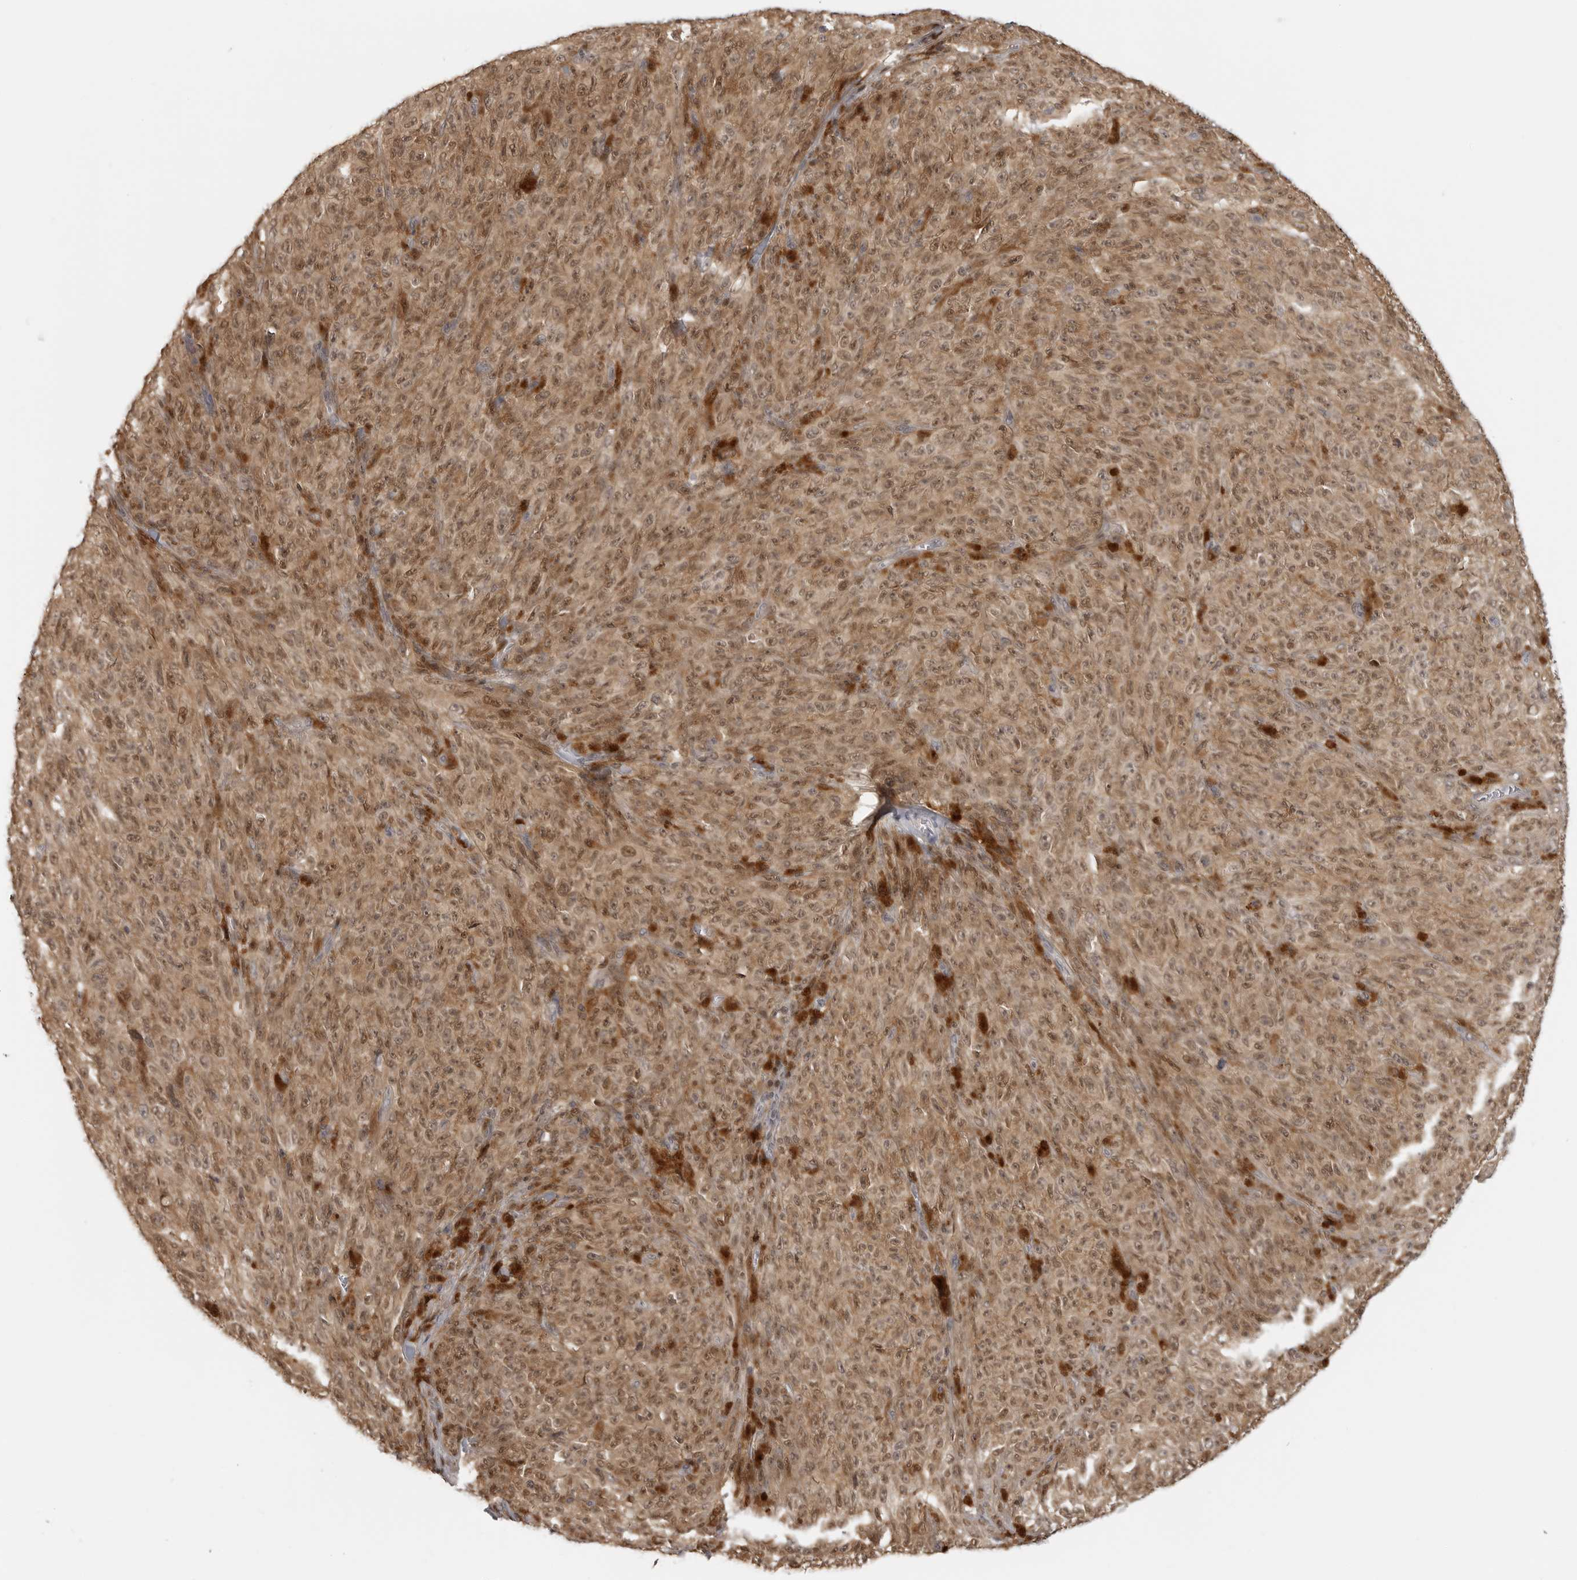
{"staining": {"intensity": "moderate", "quantity": ">75%", "location": "cytoplasmic/membranous,nuclear"}, "tissue": "melanoma", "cell_type": "Tumor cells", "image_type": "cancer", "snomed": [{"axis": "morphology", "description": "Malignant melanoma, NOS"}, {"axis": "topography", "description": "Skin"}], "caption": "There is medium levels of moderate cytoplasmic/membranous and nuclear staining in tumor cells of malignant melanoma, as demonstrated by immunohistochemical staining (brown color).", "gene": "CTIF", "patient": {"sex": "female", "age": 82}}